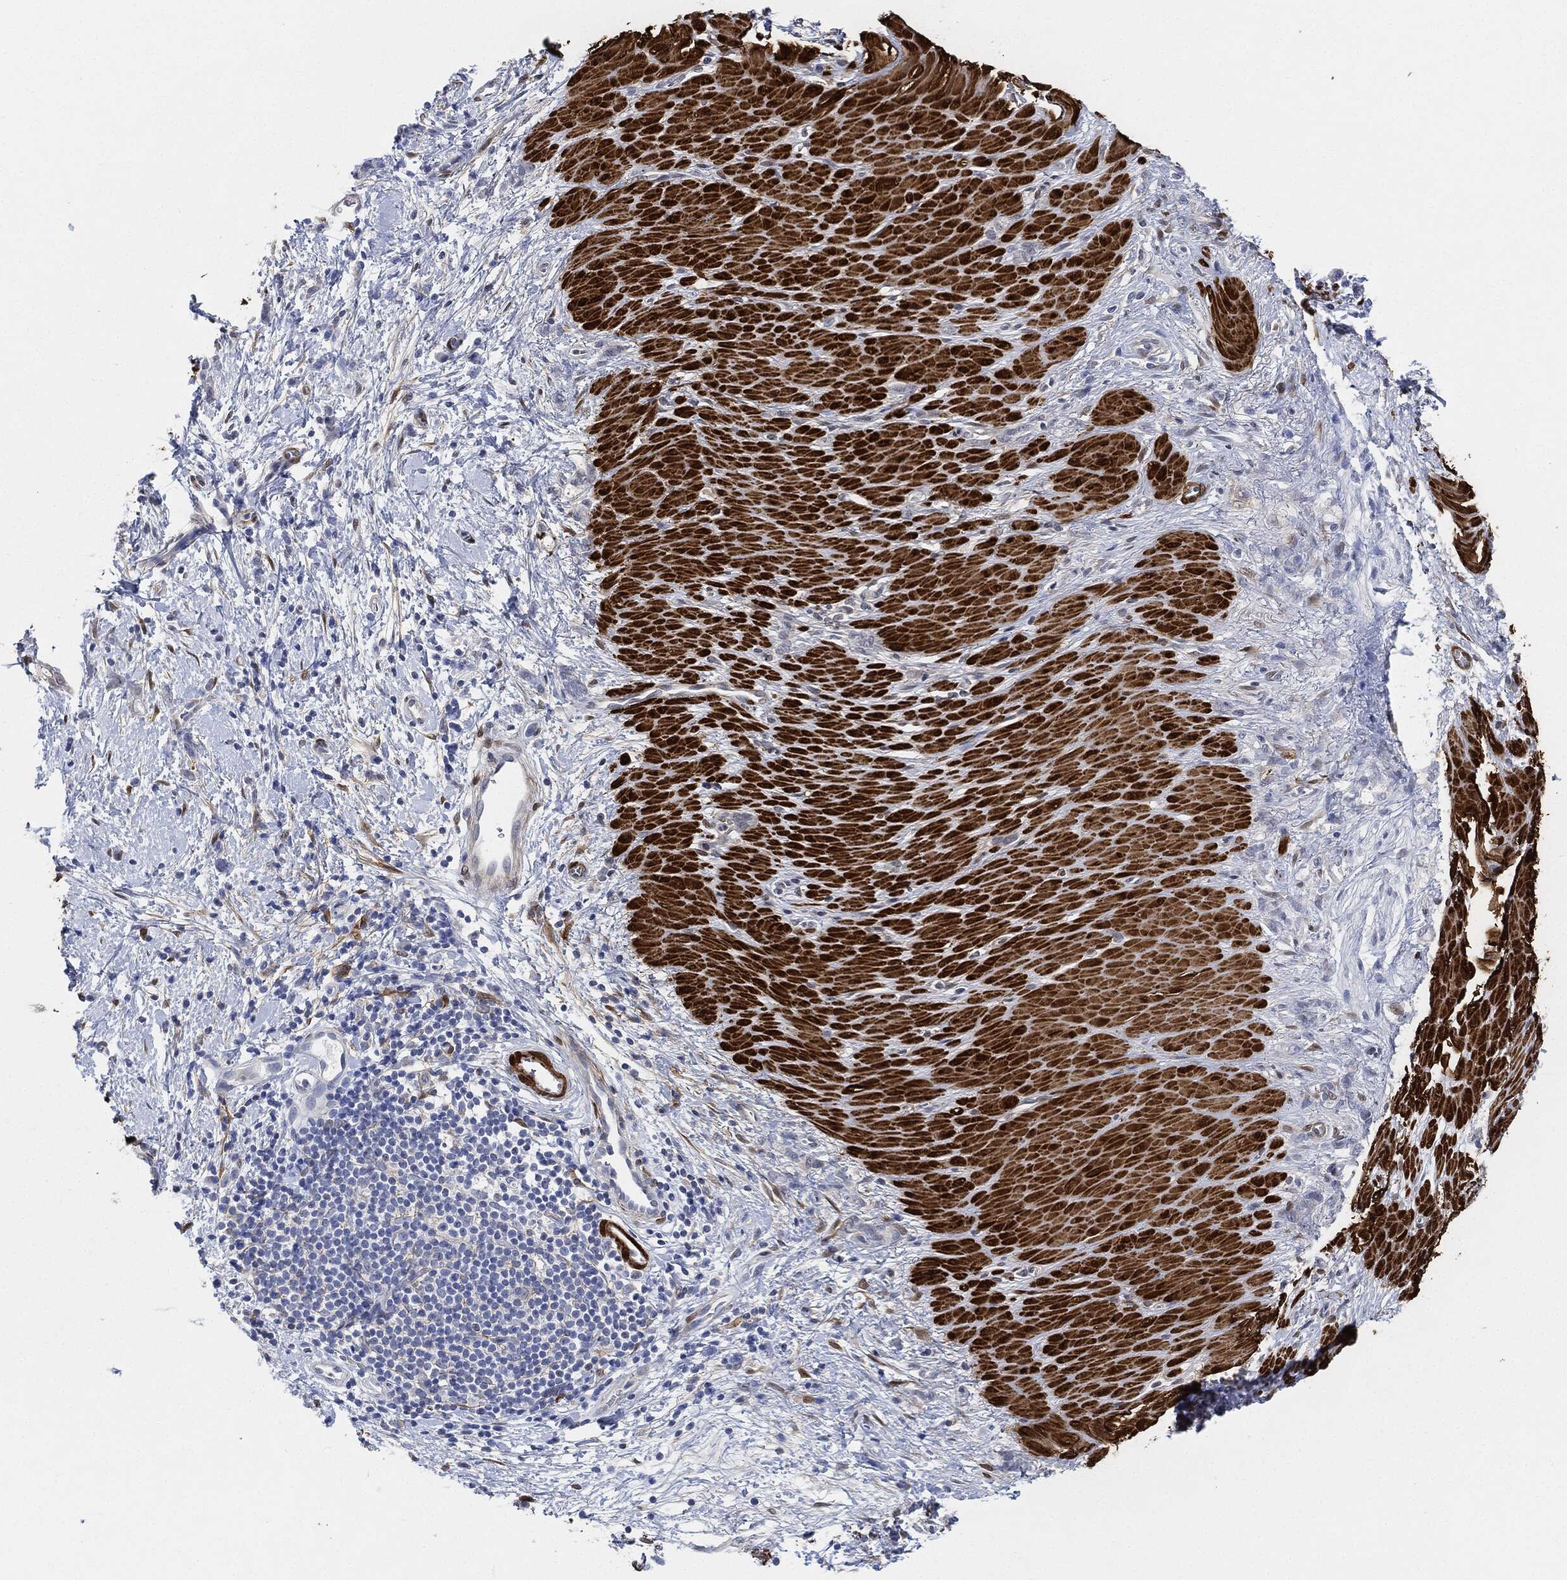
{"staining": {"intensity": "negative", "quantity": "none", "location": "none"}, "tissue": "stomach cancer", "cell_type": "Tumor cells", "image_type": "cancer", "snomed": [{"axis": "morphology", "description": "Normal tissue, NOS"}, {"axis": "morphology", "description": "Adenocarcinoma, NOS"}, {"axis": "topography", "description": "Stomach"}], "caption": "High power microscopy micrograph of an IHC photomicrograph of stomach cancer (adenocarcinoma), revealing no significant expression in tumor cells. (Stains: DAB (3,3'-diaminobenzidine) immunohistochemistry with hematoxylin counter stain, Microscopy: brightfield microscopy at high magnification).", "gene": "TAGLN", "patient": {"sex": "male", "age": 67}}